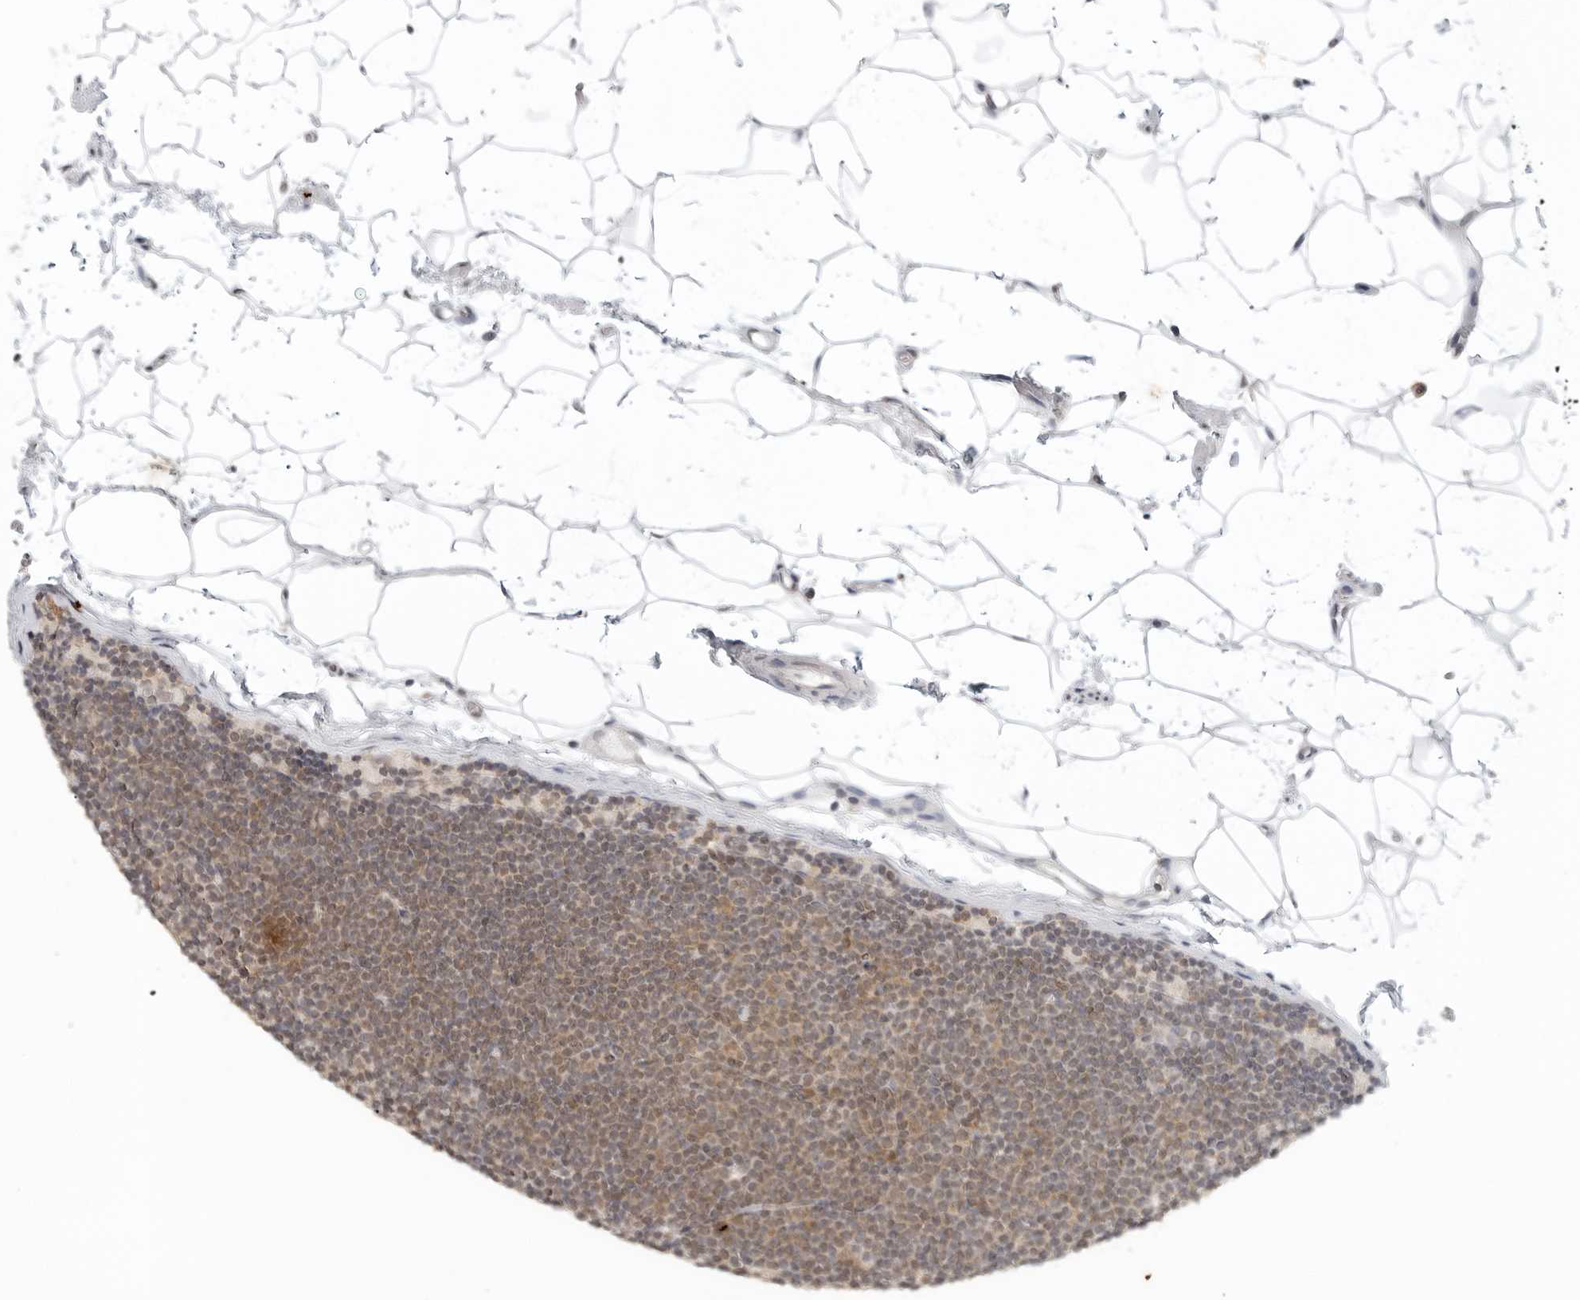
{"staining": {"intensity": "moderate", "quantity": "25%-75%", "location": "cytoplasmic/membranous,nuclear"}, "tissue": "lymphoma", "cell_type": "Tumor cells", "image_type": "cancer", "snomed": [{"axis": "morphology", "description": "Malignant lymphoma, non-Hodgkin's type, Low grade"}, {"axis": "topography", "description": "Lymph node"}], "caption": "Human lymphoma stained with a brown dye displays moderate cytoplasmic/membranous and nuclear positive staining in approximately 25%-75% of tumor cells.", "gene": "METAP1", "patient": {"sex": "female", "age": 53}}